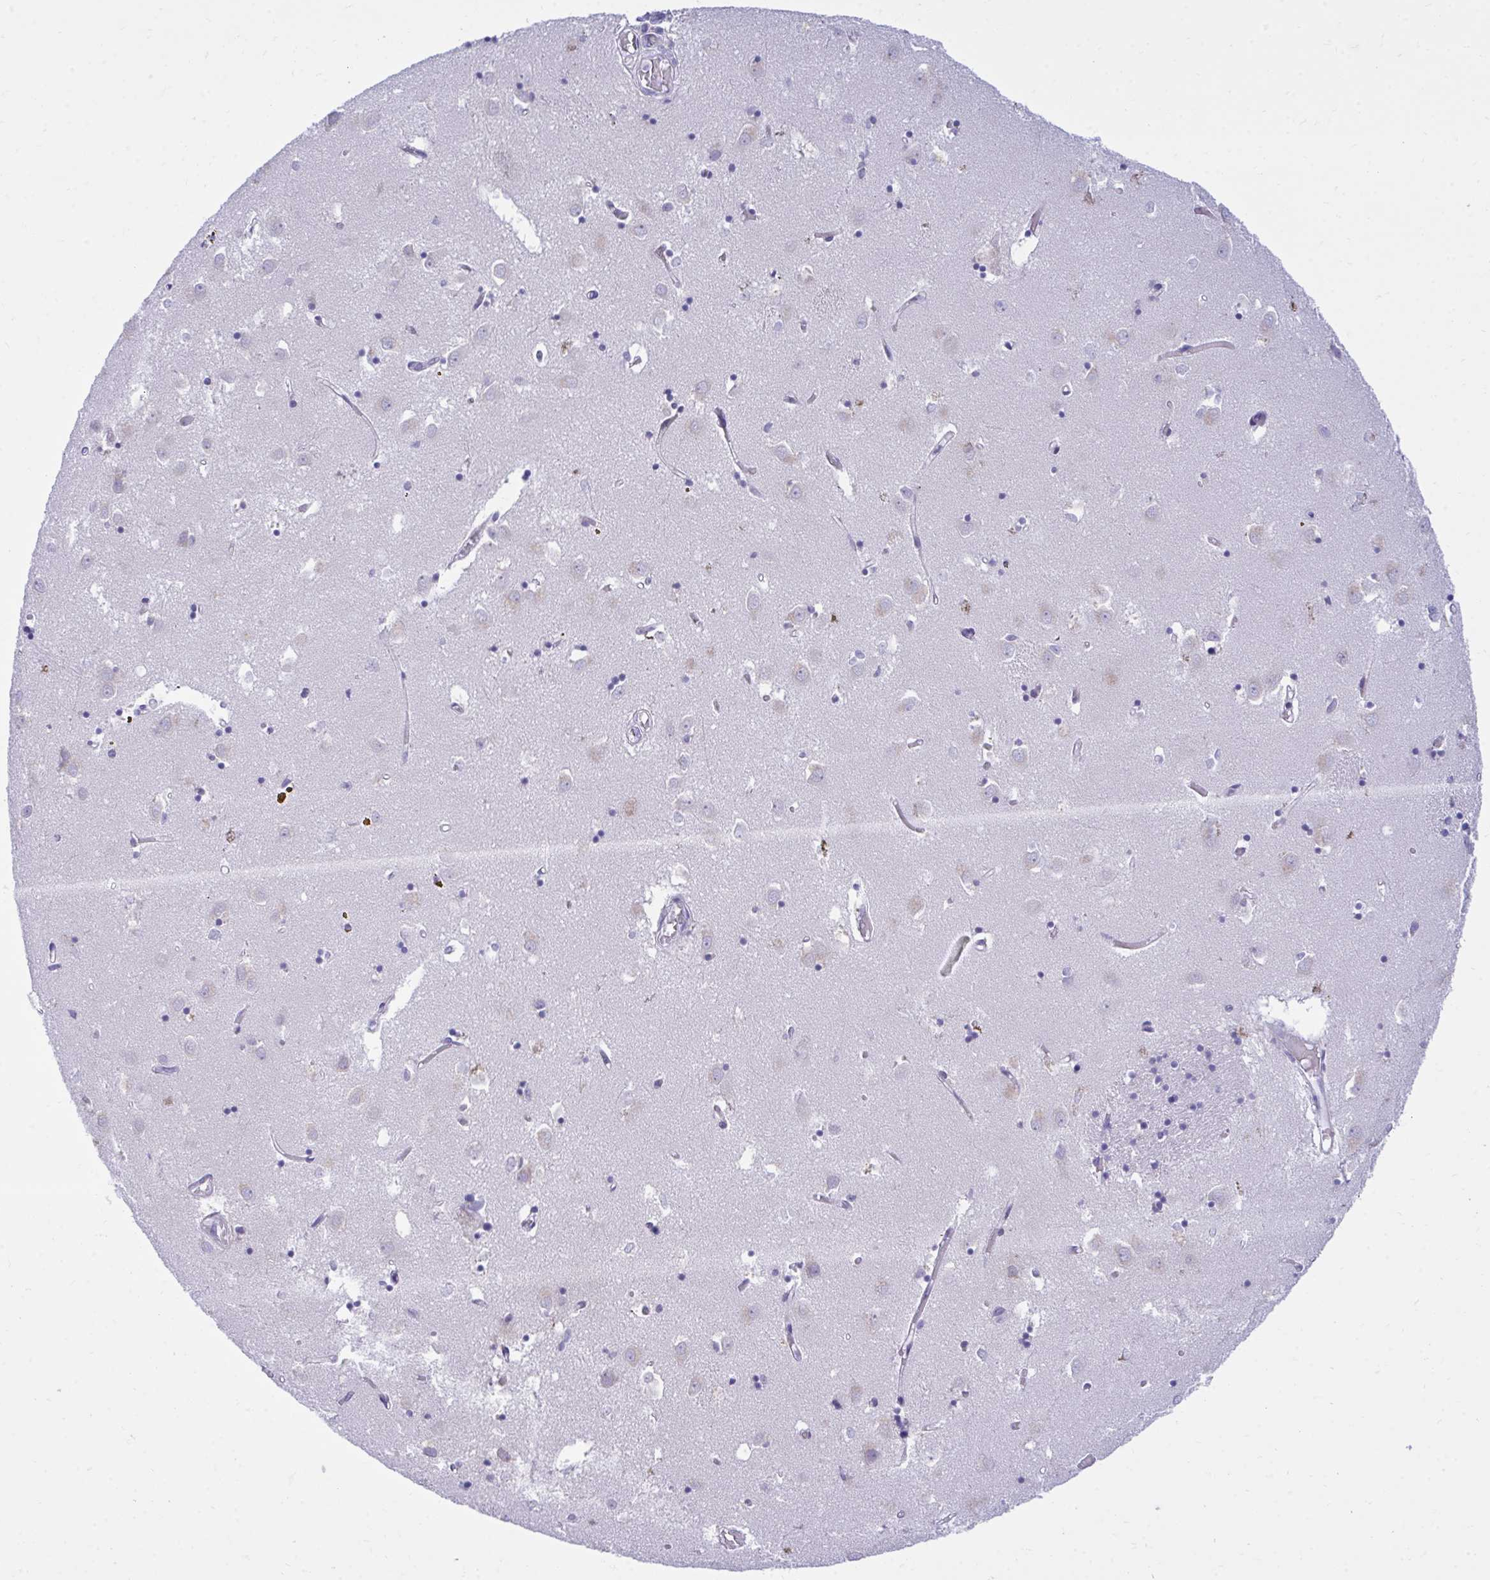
{"staining": {"intensity": "negative", "quantity": "none", "location": "none"}, "tissue": "caudate", "cell_type": "Glial cells", "image_type": "normal", "snomed": [{"axis": "morphology", "description": "Normal tissue, NOS"}, {"axis": "topography", "description": "Lateral ventricle wall"}], "caption": "An IHC photomicrograph of normal caudate is shown. There is no staining in glial cells of caudate.", "gene": "MED9", "patient": {"sex": "male", "age": 70}}